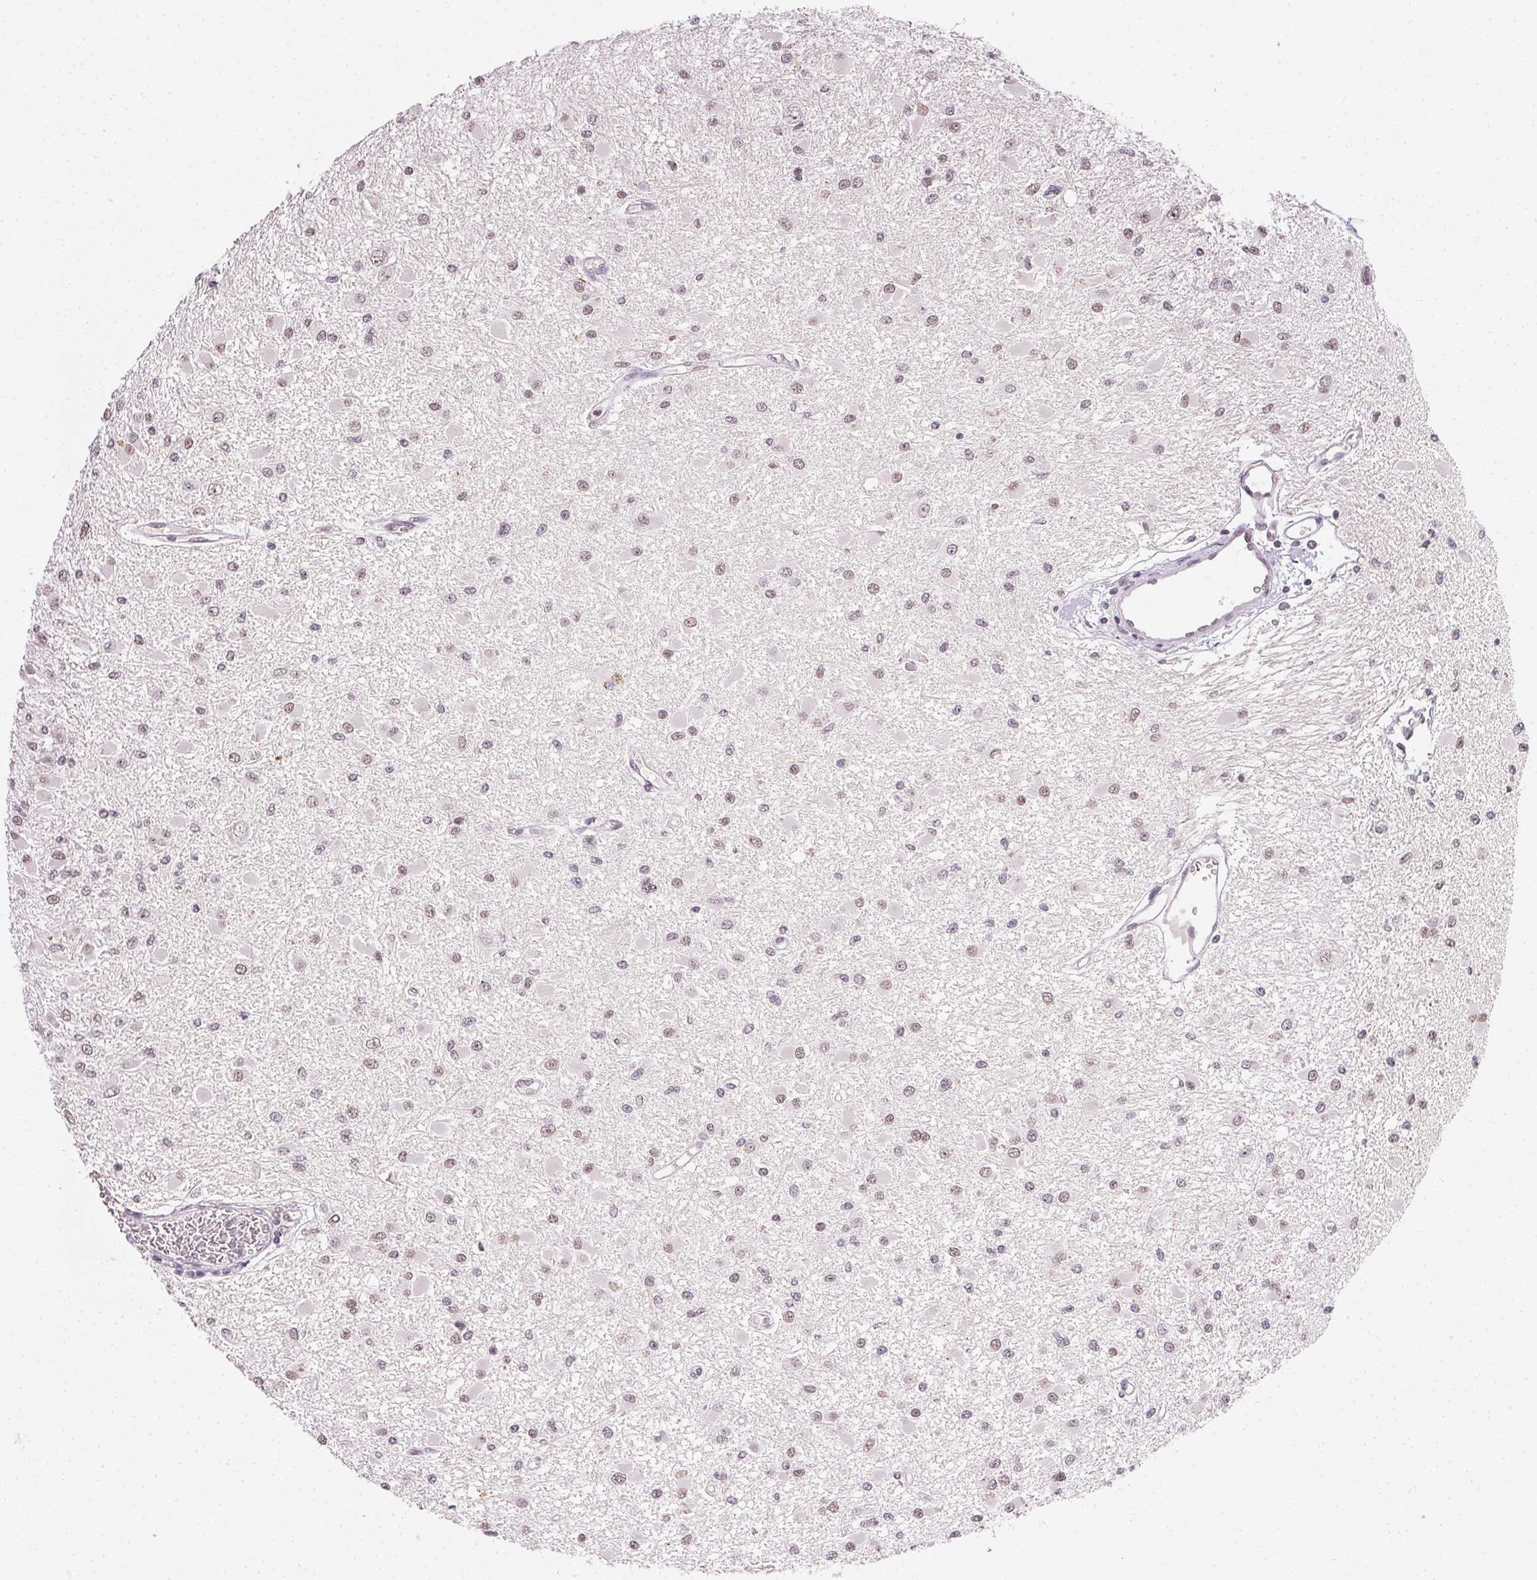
{"staining": {"intensity": "weak", "quantity": "<25%", "location": "nuclear"}, "tissue": "glioma", "cell_type": "Tumor cells", "image_type": "cancer", "snomed": [{"axis": "morphology", "description": "Glioma, malignant, High grade"}, {"axis": "topography", "description": "Brain"}], "caption": "This is an immunohistochemistry (IHC) photomicrograph of malignant glioma (high-grade). There is no positivity in tumor cells.", "gene": "FNDC4", "patient": {"sex": "male", "age": 54}}